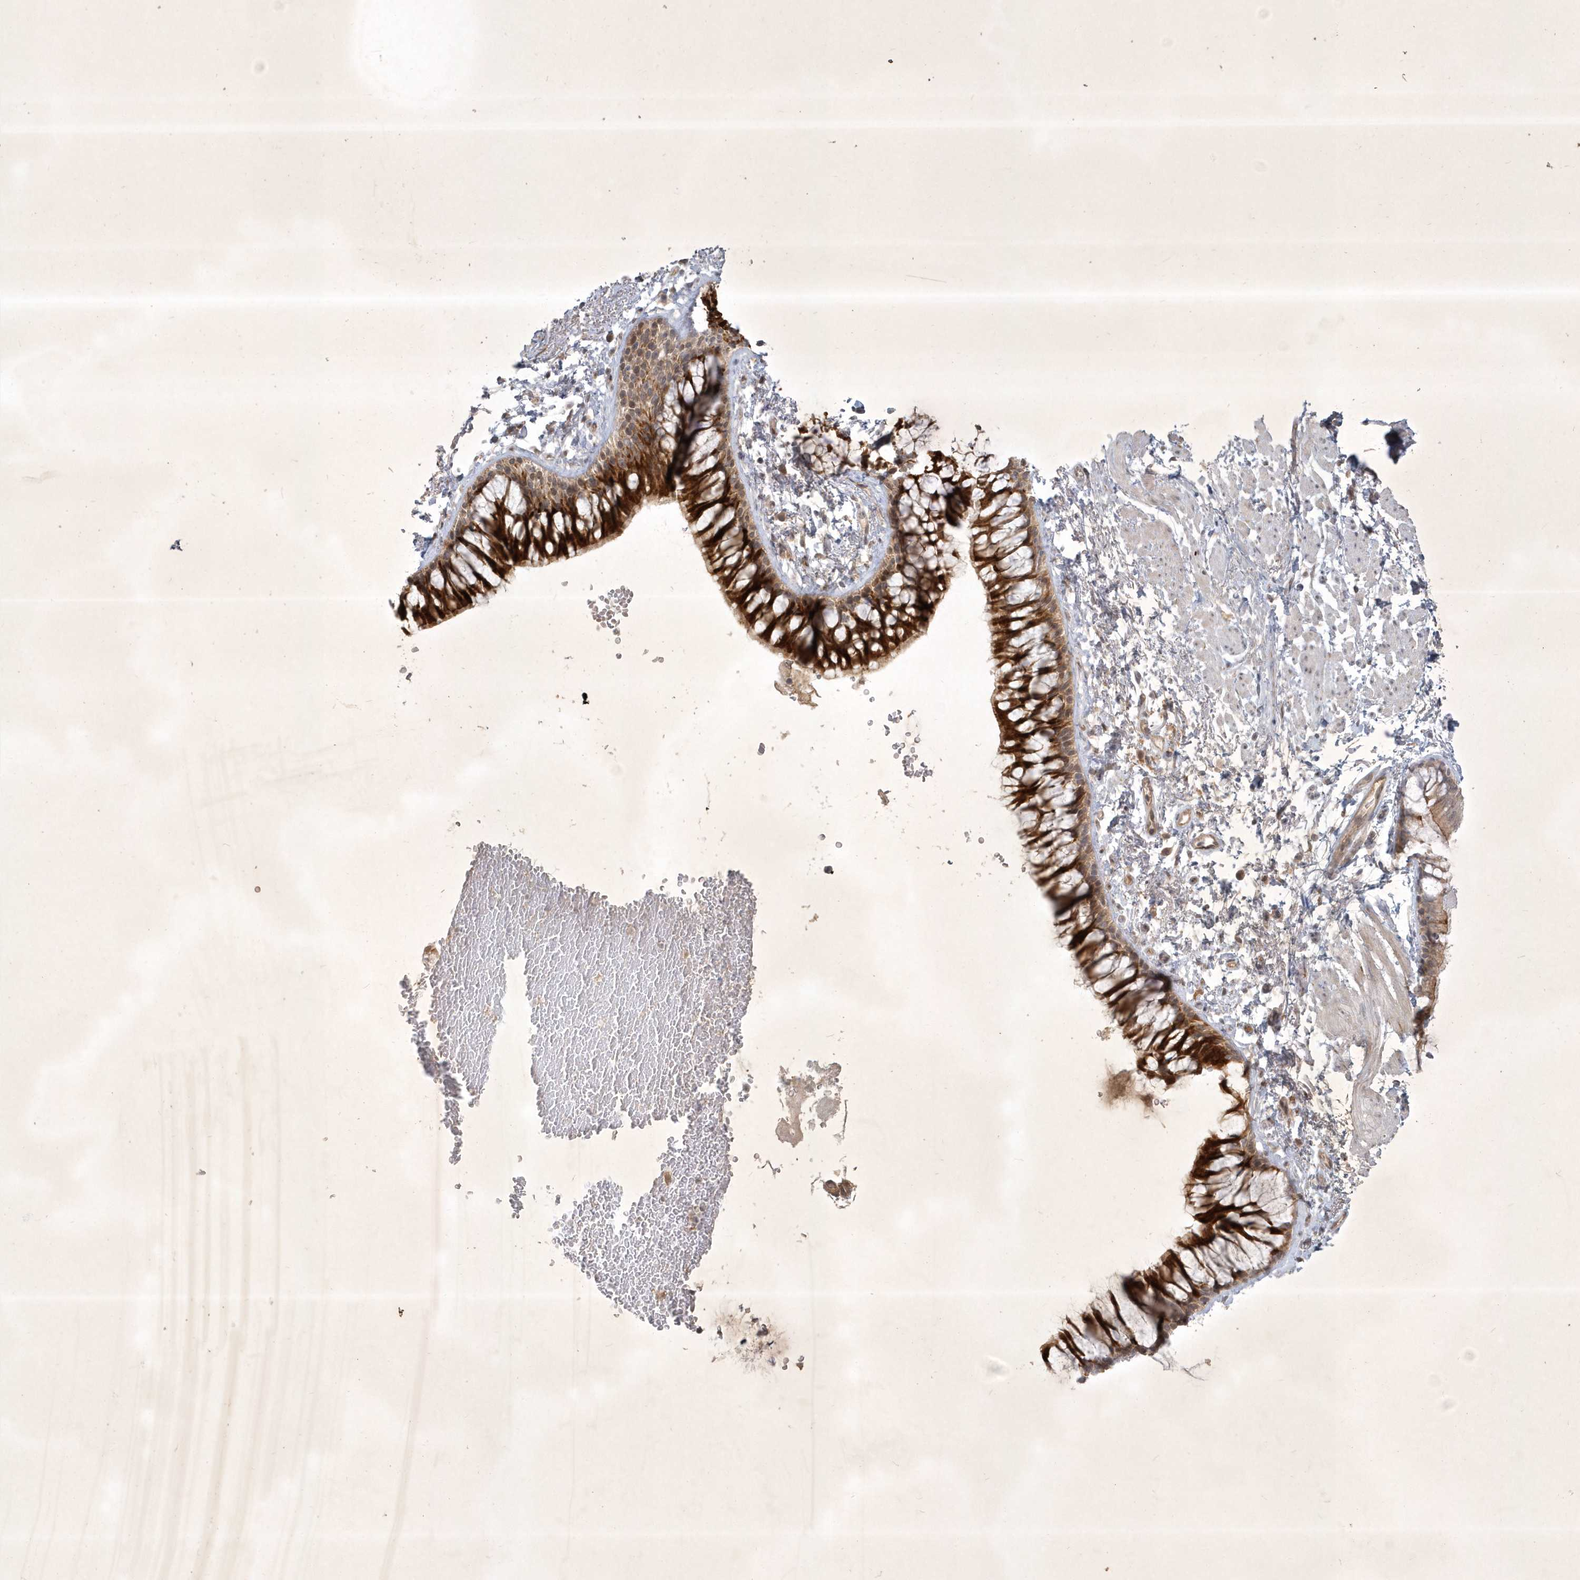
{"staining": {"intensity": "strong", "quantity": ">75%", "location": "cytoplasmic/membranous"}, "tissue": "bronchus", "cell_type": "Respiratory epithelial cells", "image_type": "normal", "snomed": [{"axis": "morphology", "description": "Normal tissue, NOS"}, {"axis": "topography", "description": "Cartilage tissue"}, {"axis": "topography", "description": "Bronchus"}], "caption": "A micrograph of human bronchus stained for a protein demonstrates strong cytoplasmic/membranous brown staining in respiratory epithelial cells. Nuclei are stained in blue.", "gene": "BOD1L2", "patient": {"sex": "female", "age": 73}}